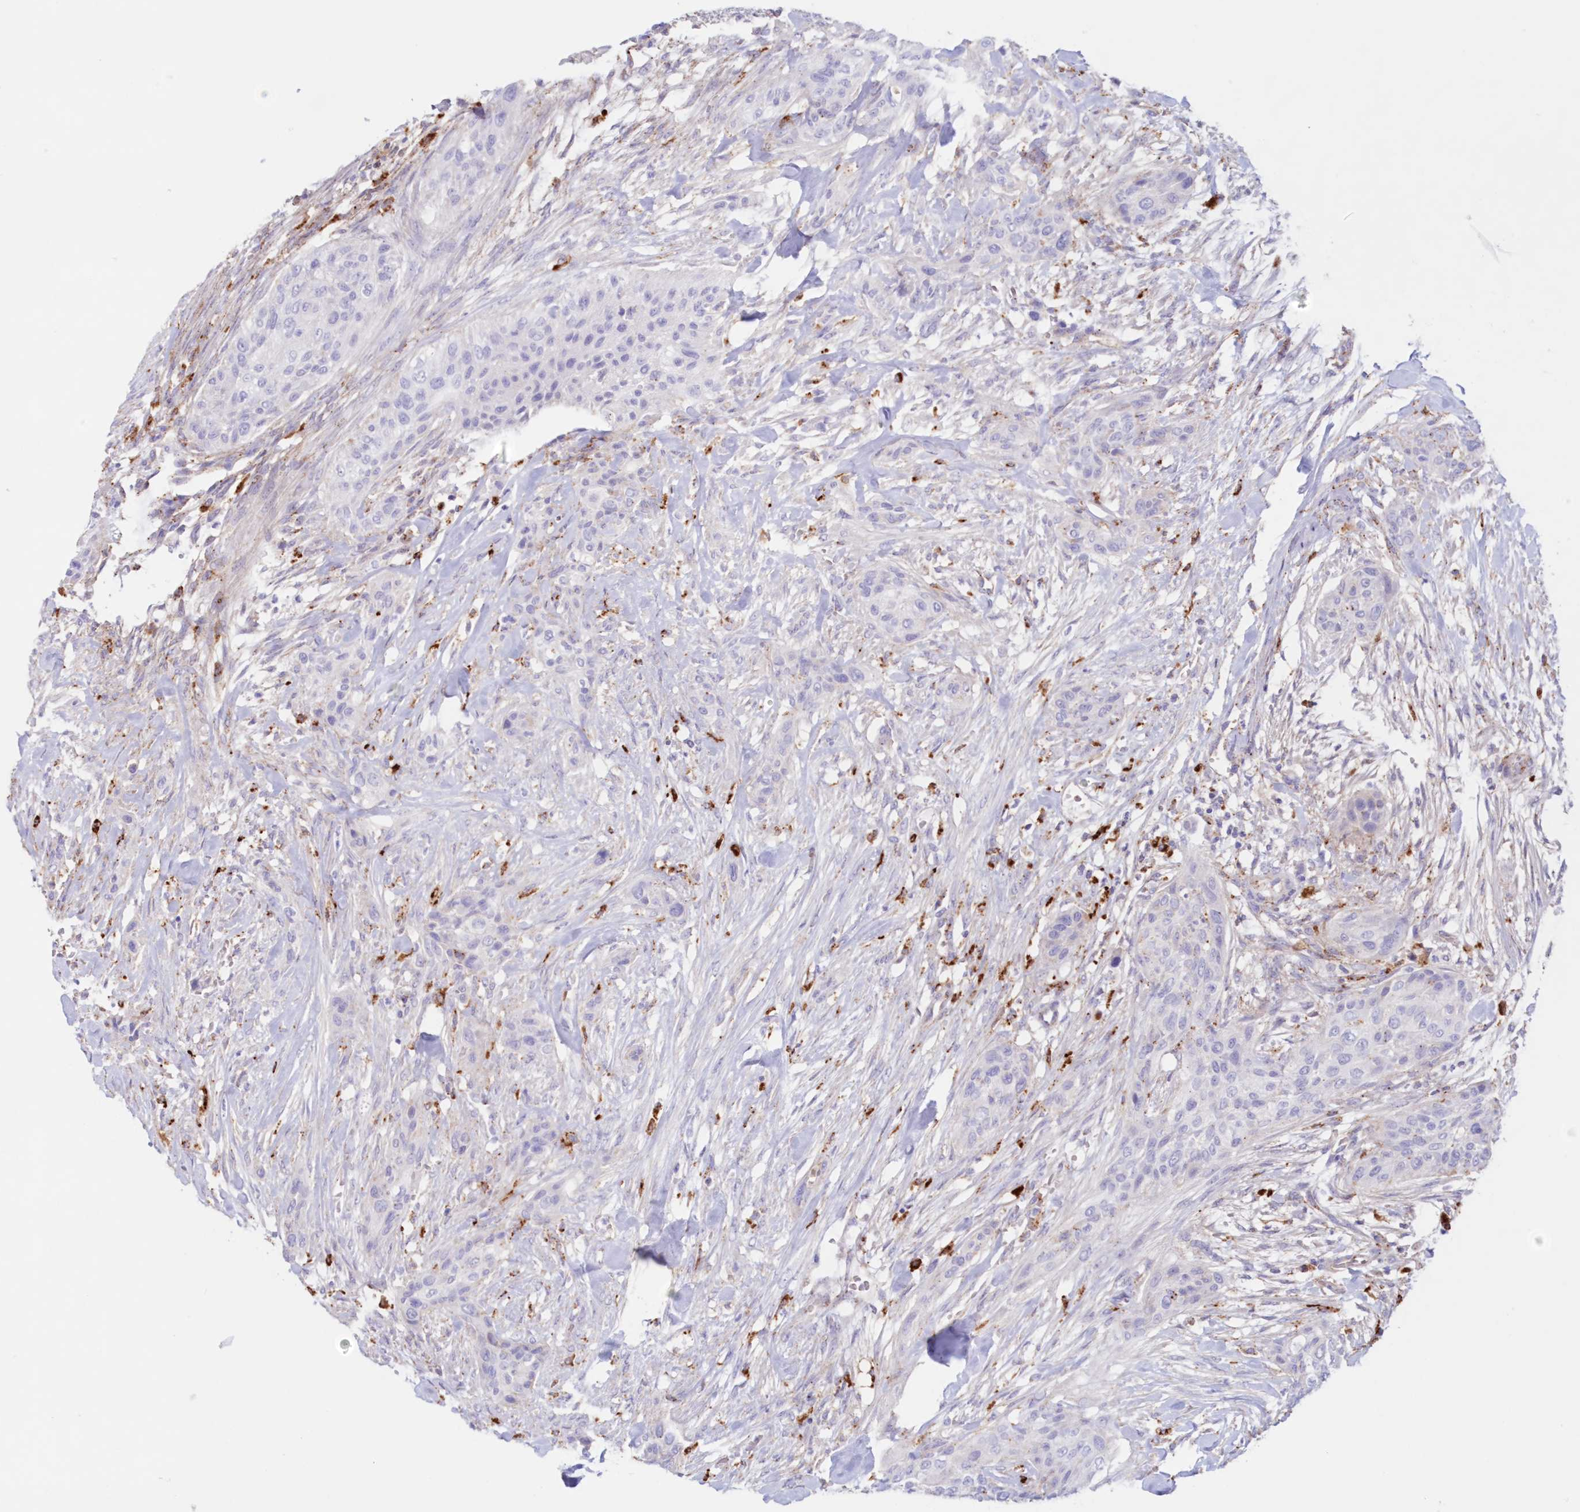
{"staining": {"intensity": "negative", "quantity": "none", "location": "none"}, "tissue": "urothelial cancer", "cell_type": "Tumor cells", "image_type": "cancer", "snomed": [{"axis": "morphology", "description": "Urothelial carcinoma, High grade"}, {"axis": "topography", "description": "Urinary bladder"}], "caption": "Human high-grade urothelial carcinoma stained for a protein using immunohistochemistry displays no expression in tumor cells.", "gene": "TPP1", "patient": {"sex": "male", "age": 35}}